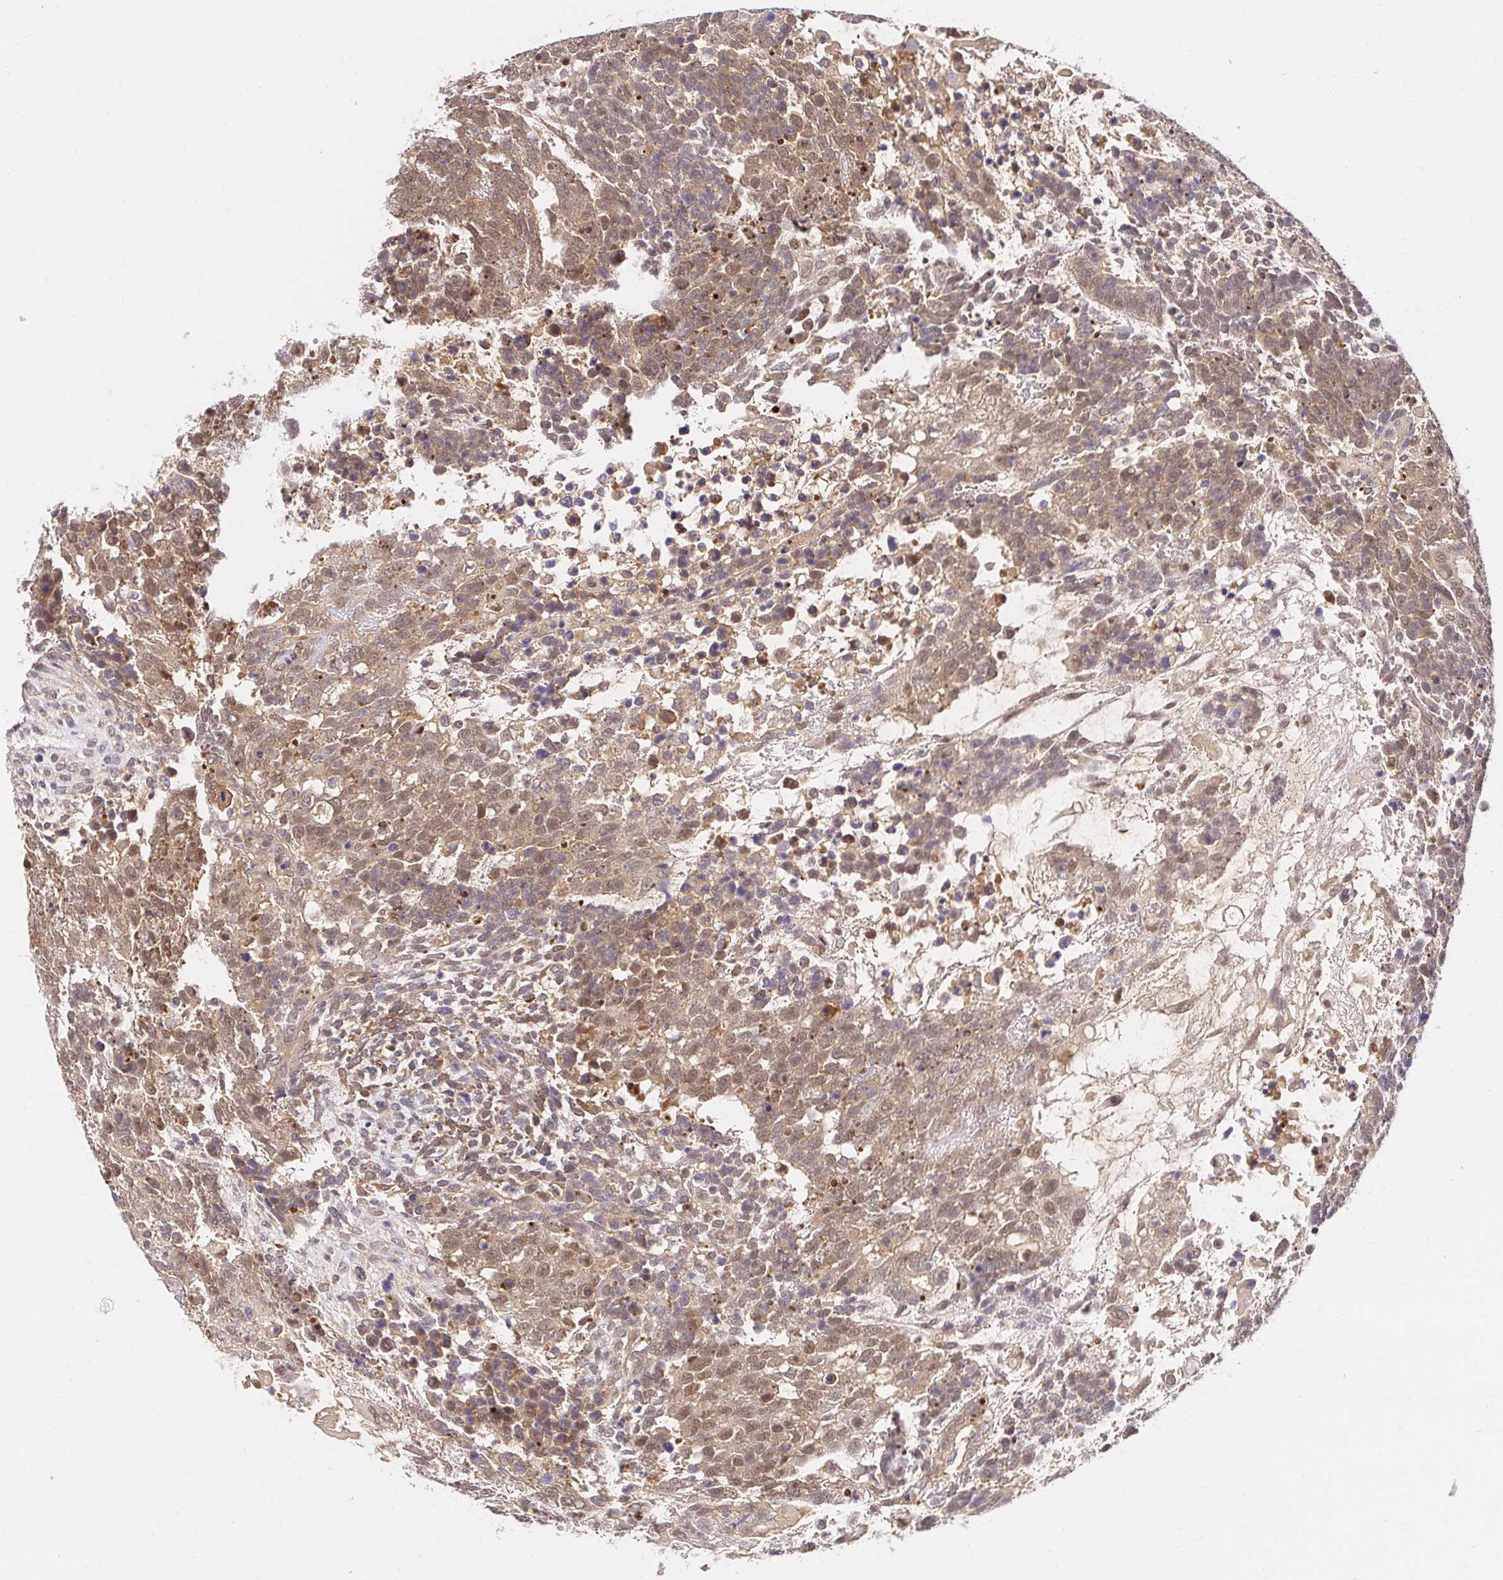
{"staining": {"intensity": "moderate", "quantity": ">75%", "location": "cytoplasmic/membranous,nuclear"}, "tissue": "testis cancer", "cell_type": "Tumor cells", "image_type": "cancer", "snomed": [{"axis": "morphology", "description": "Carcinoma, Embryonal, NOS"}, {"axis": "topography", "description": "Testis"}], "caption": "Human embryonal carcinoma (testis) stained for a protein (brown) reveals moderate cytoplasmic/membranous and nuclear positive positivity in about >75% of tumor cells.", "gene": "PSMA4", "patient": {"sex": "male", "age": 23}}